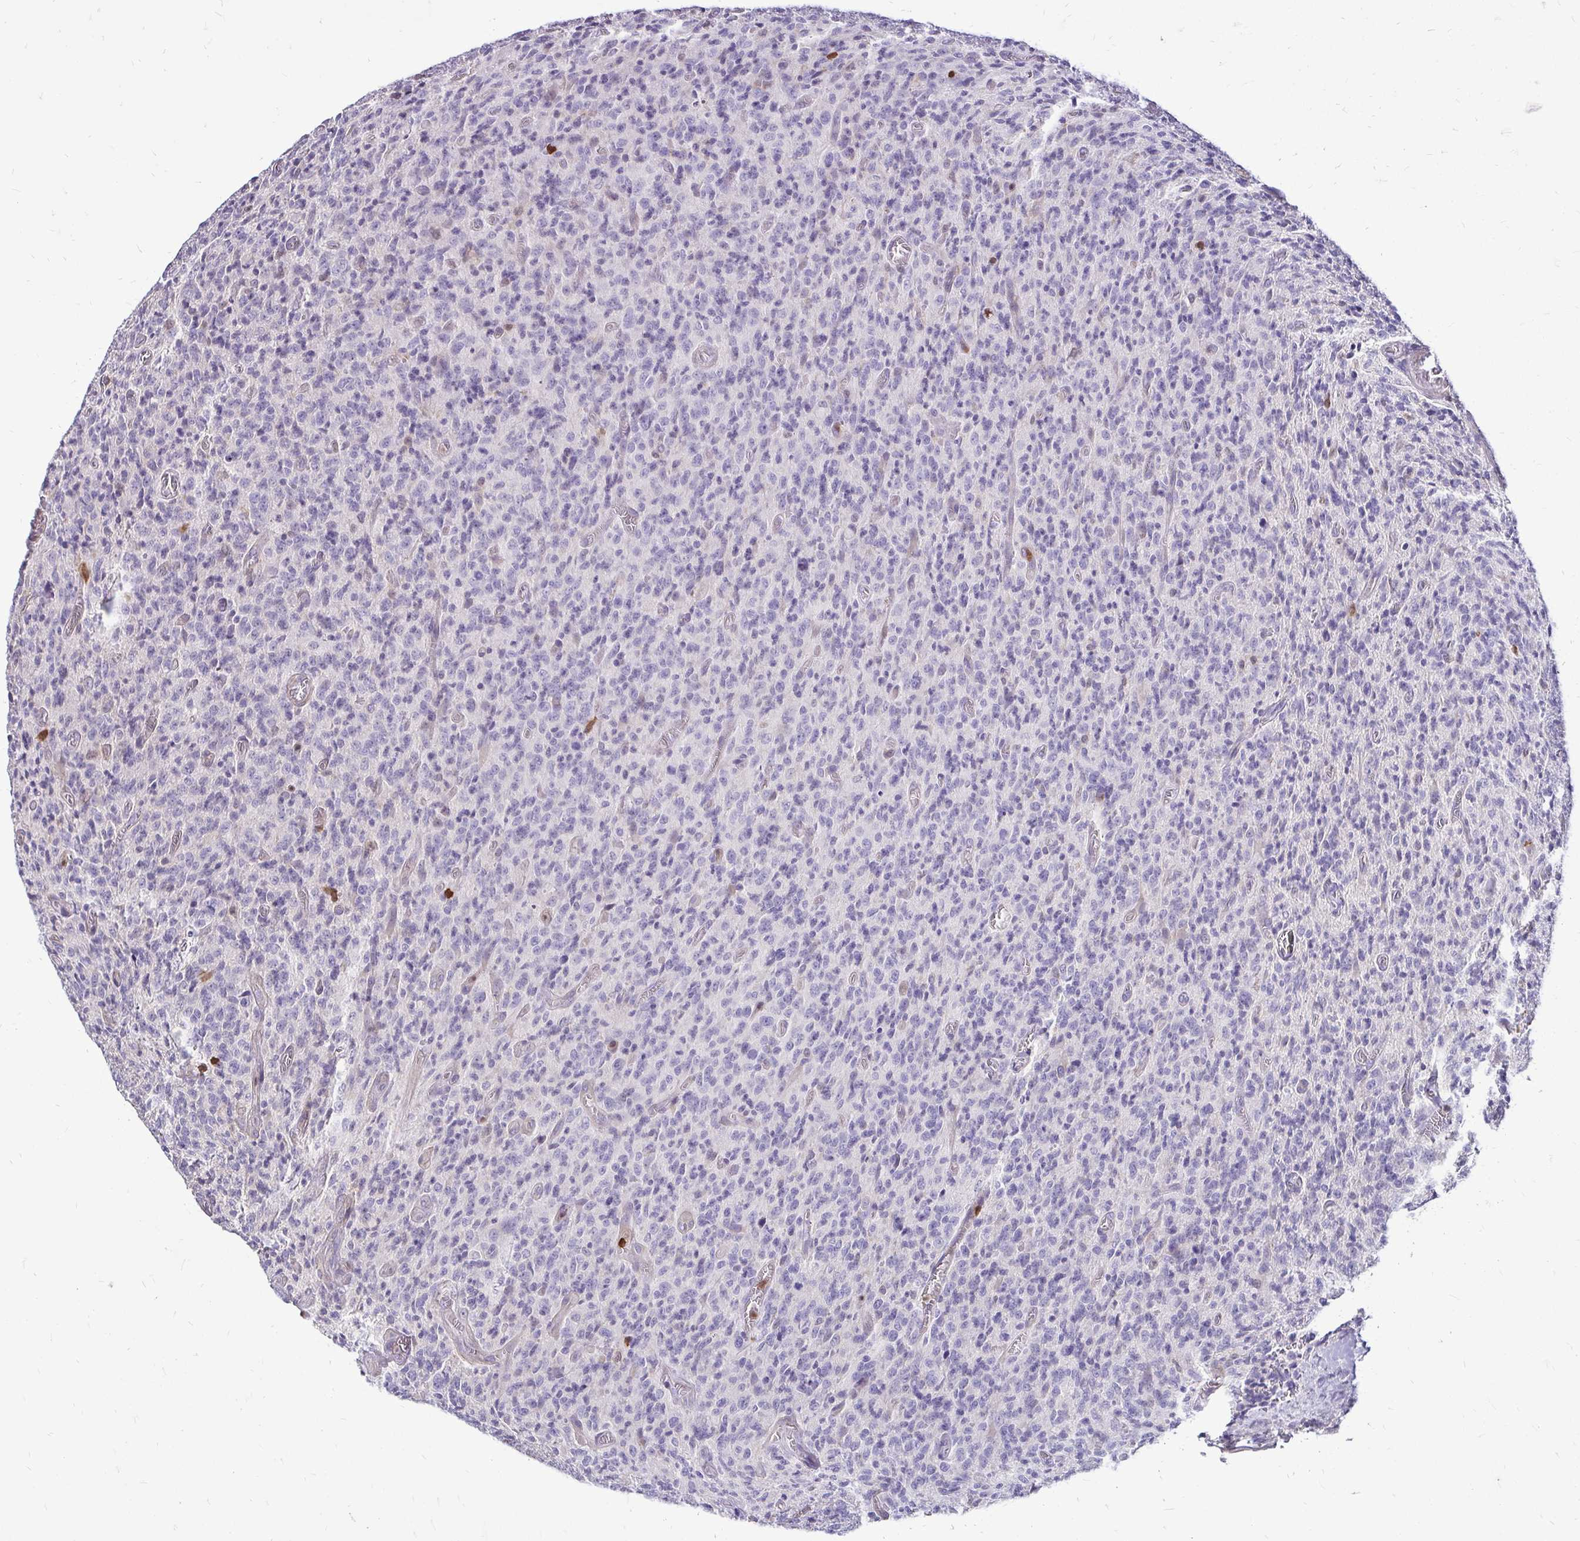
{"staining": {"intensity": "negative", "quantity": "none", "location": "none"}, "tissue": "glioma", "cell_type": "Tumor cells", "image_type": "cancer", "snomed": [{"axis": "morphology", "description": "Glioma, malignant, High grade"}, {"axis": "topography", "description": "Brain"}], "caption": "Immunohistochemistry (IHC) histopathology image of neoplastic tissue: human glioma stained with DAB shows no significant protein expression in tumor cells.", "gene": "ZFP1", "patient": {"sex": "male", "age": 76}}